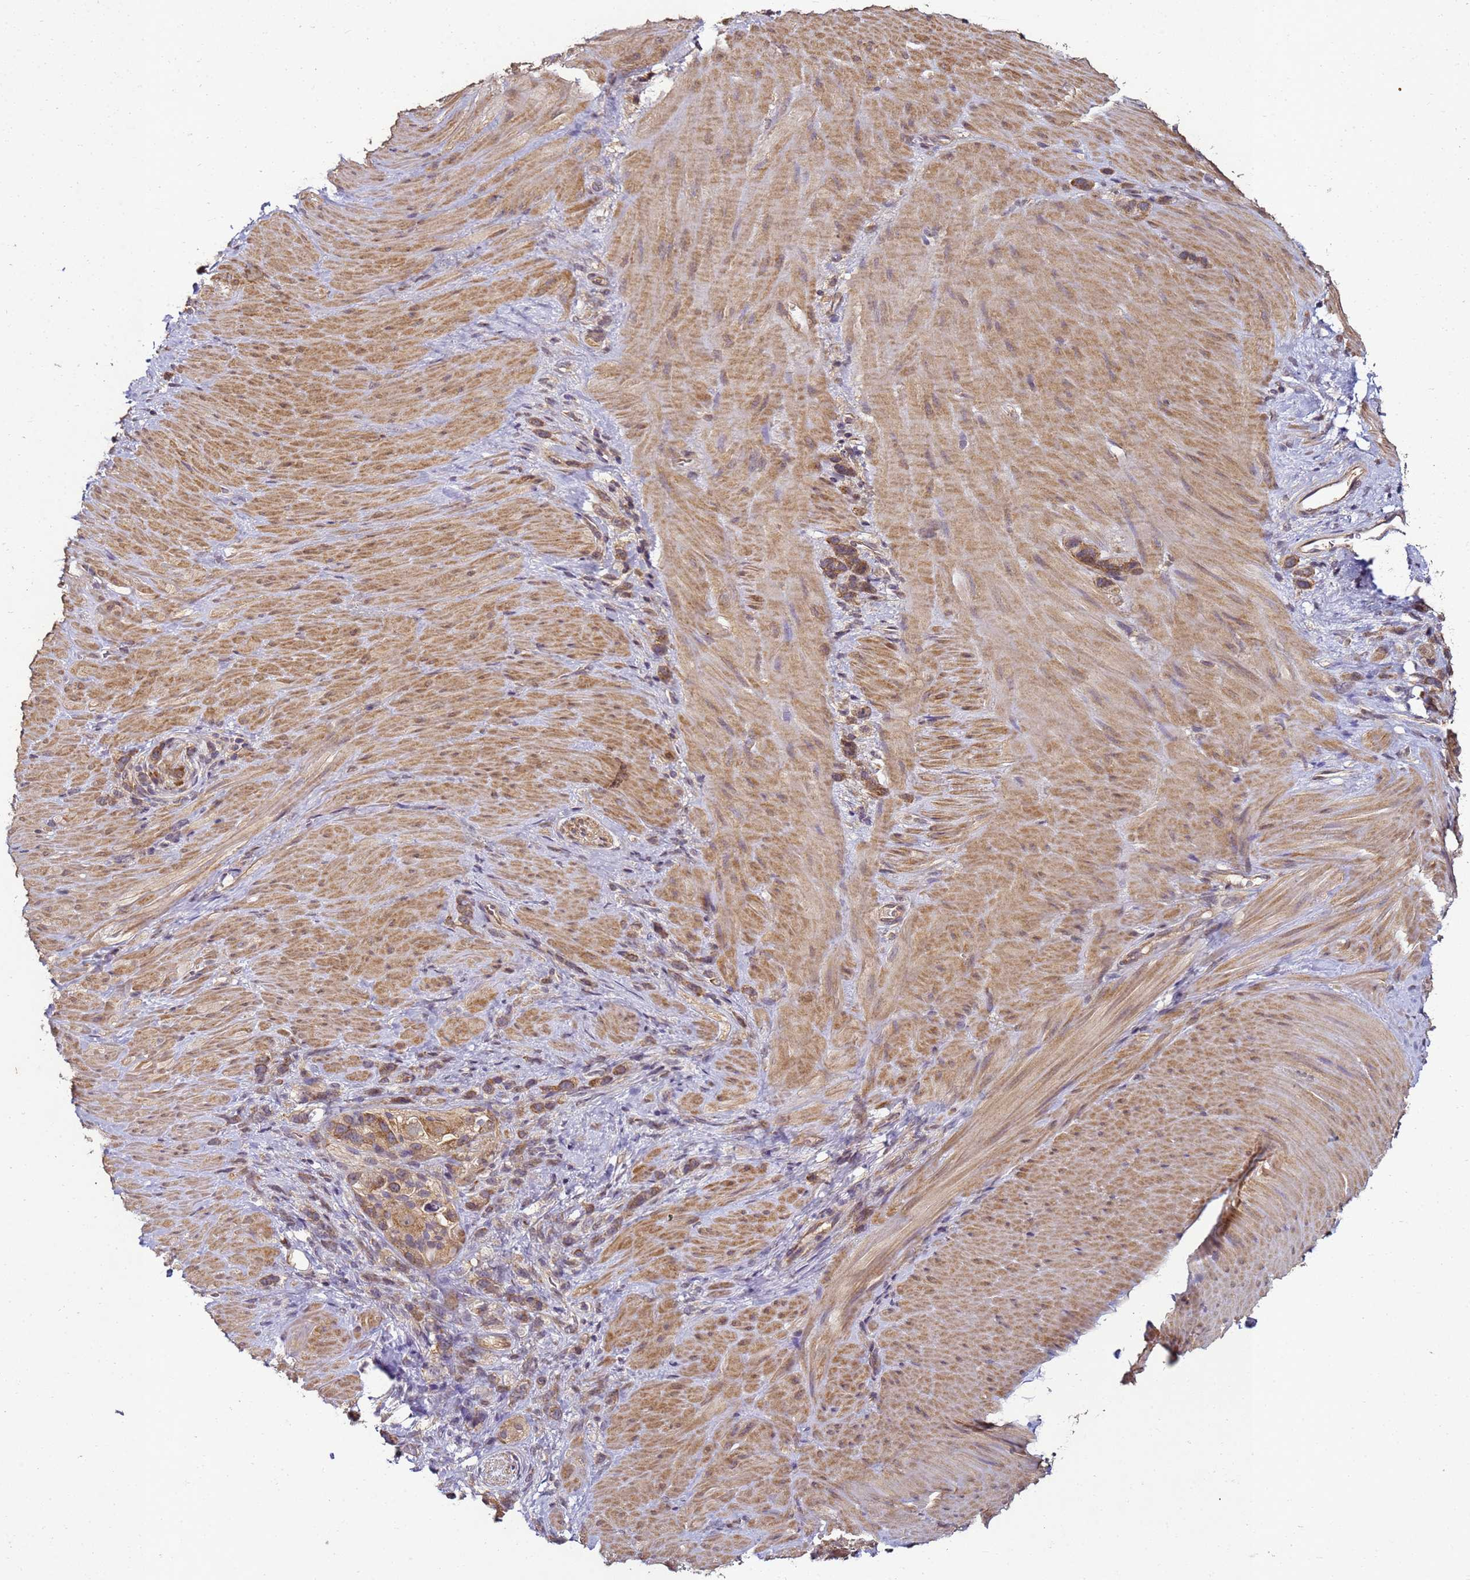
{"staining": {"intensity": "moderate", "quantity": ">75%", "location": "cytoplasmic/membranous"}, "tissue": "stomach cancer", "cell_type": "Tumor cells", "image_type": "cancer", "snomed": [{"axis": "morphology", "description": "Adenocarcinoma, NOS"}, {"axis": "topography", "description": "Stomach"}], "caption": "Immunohistochemistry (IHC) staining of stomach cancer, which reveals medium levels of moderate cytoplasmic/membranous positivity in approximately >75% of tumor cells indicating moderate cytoplasmic/membranous protein expression. The staining was performed using DAB (3,3'-diaminobenzidine) (brown) for protein detection and nuclei were counterstained in hematoxylin (blue).", "gene": "ANKRD17", "patient": {"sex": "female", "age": 65}}